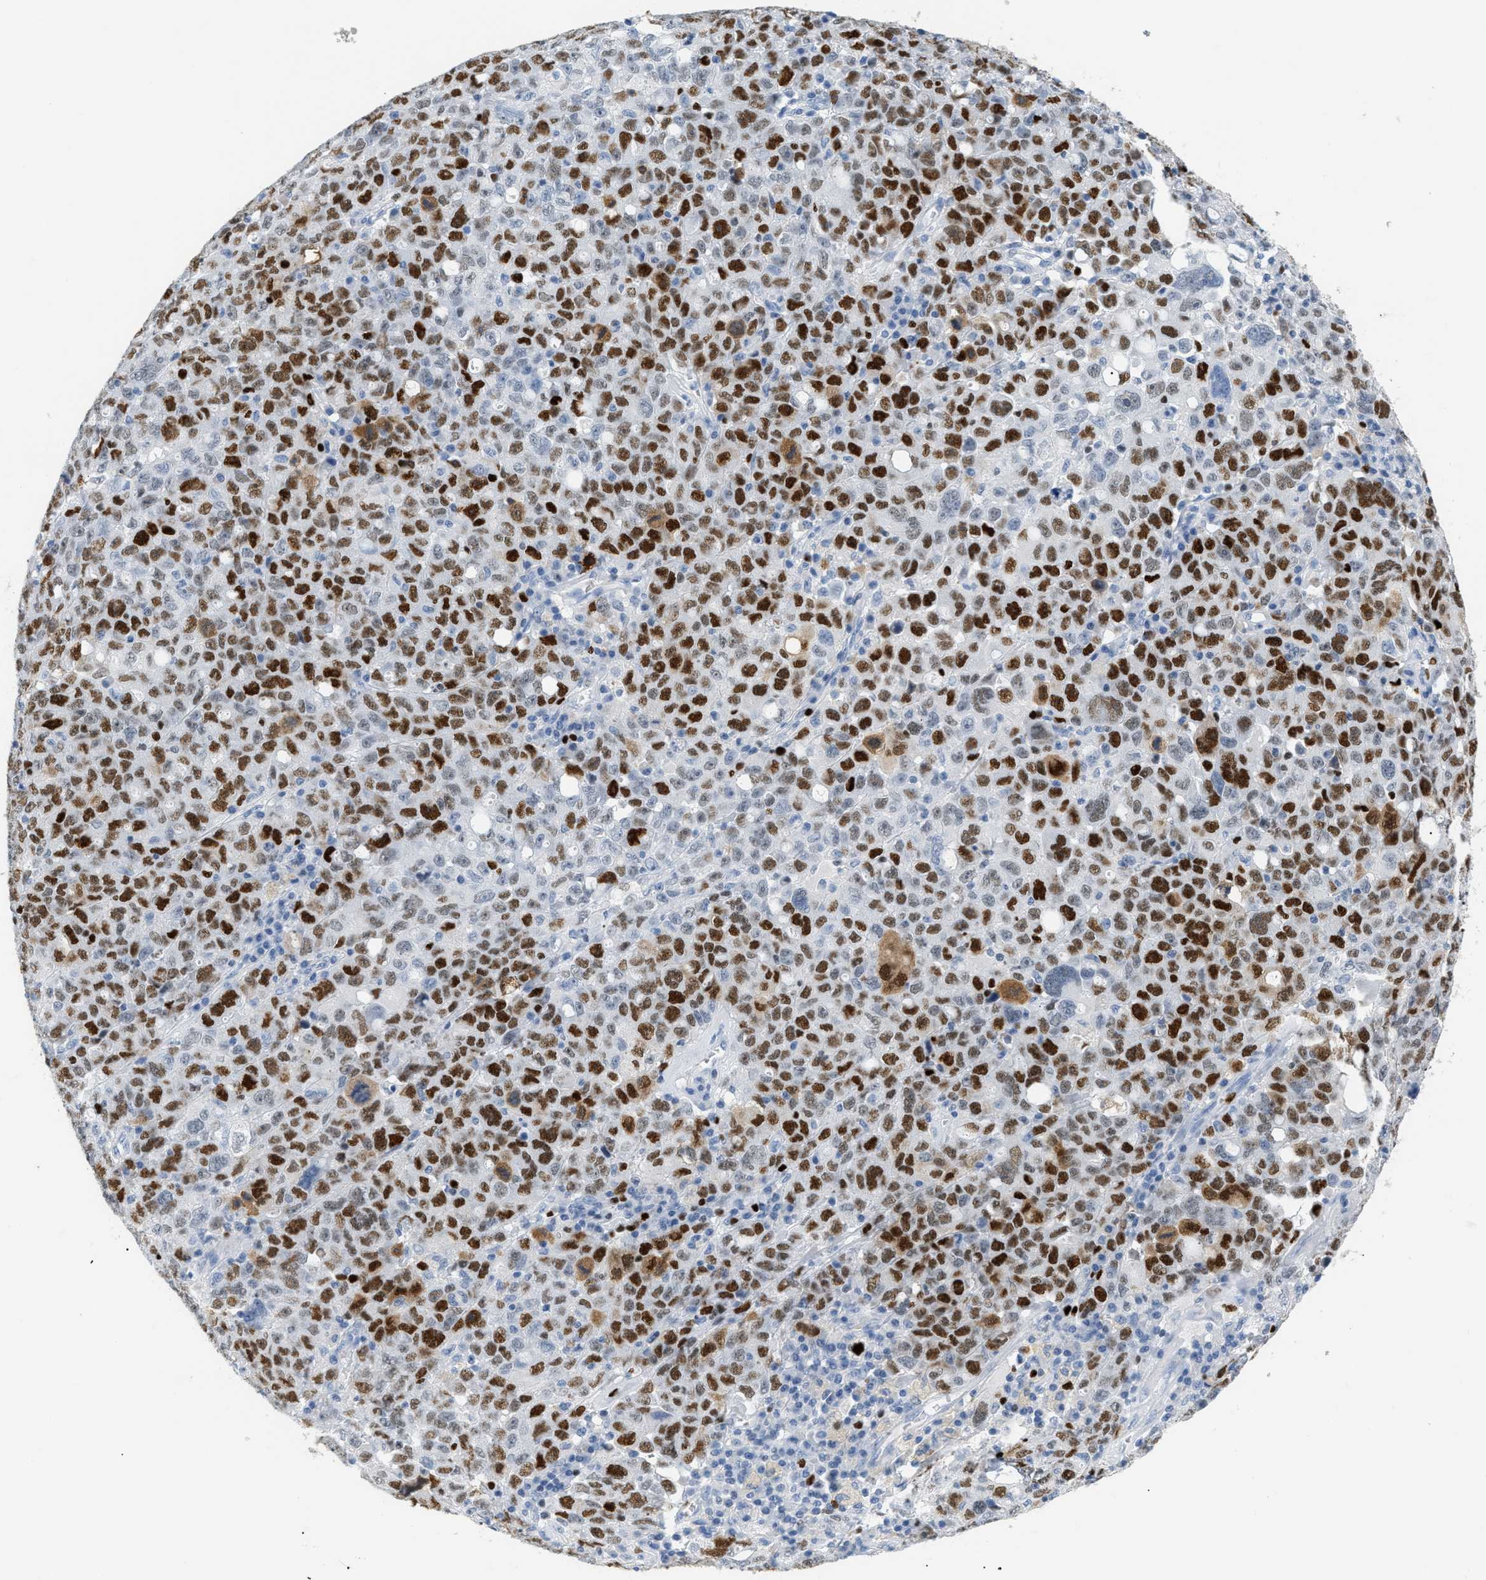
{"staining": {"intensity": "strong", "quantity": ">75%", "location": "cytoplasmic/membranous,nuclear"}, "tissue": "ovarian cancer", "cell_type": "Tumor cells", "image_type": "cancer", "snomed": [{"axis": "morphology", "description": "Carcinoma, endometroid"}, {"axis": "topography", "description": "Ovary"}], "caption": "An image showing strong cytoplasmic/membranous and nuclear staining in approximately >75% of tumor cells in endometroid carcinoma (ovarian), as visualized by brown immunohistochemical staining.", "gene": "MCM7", "patient": {"sex": "female", "age": 62}}